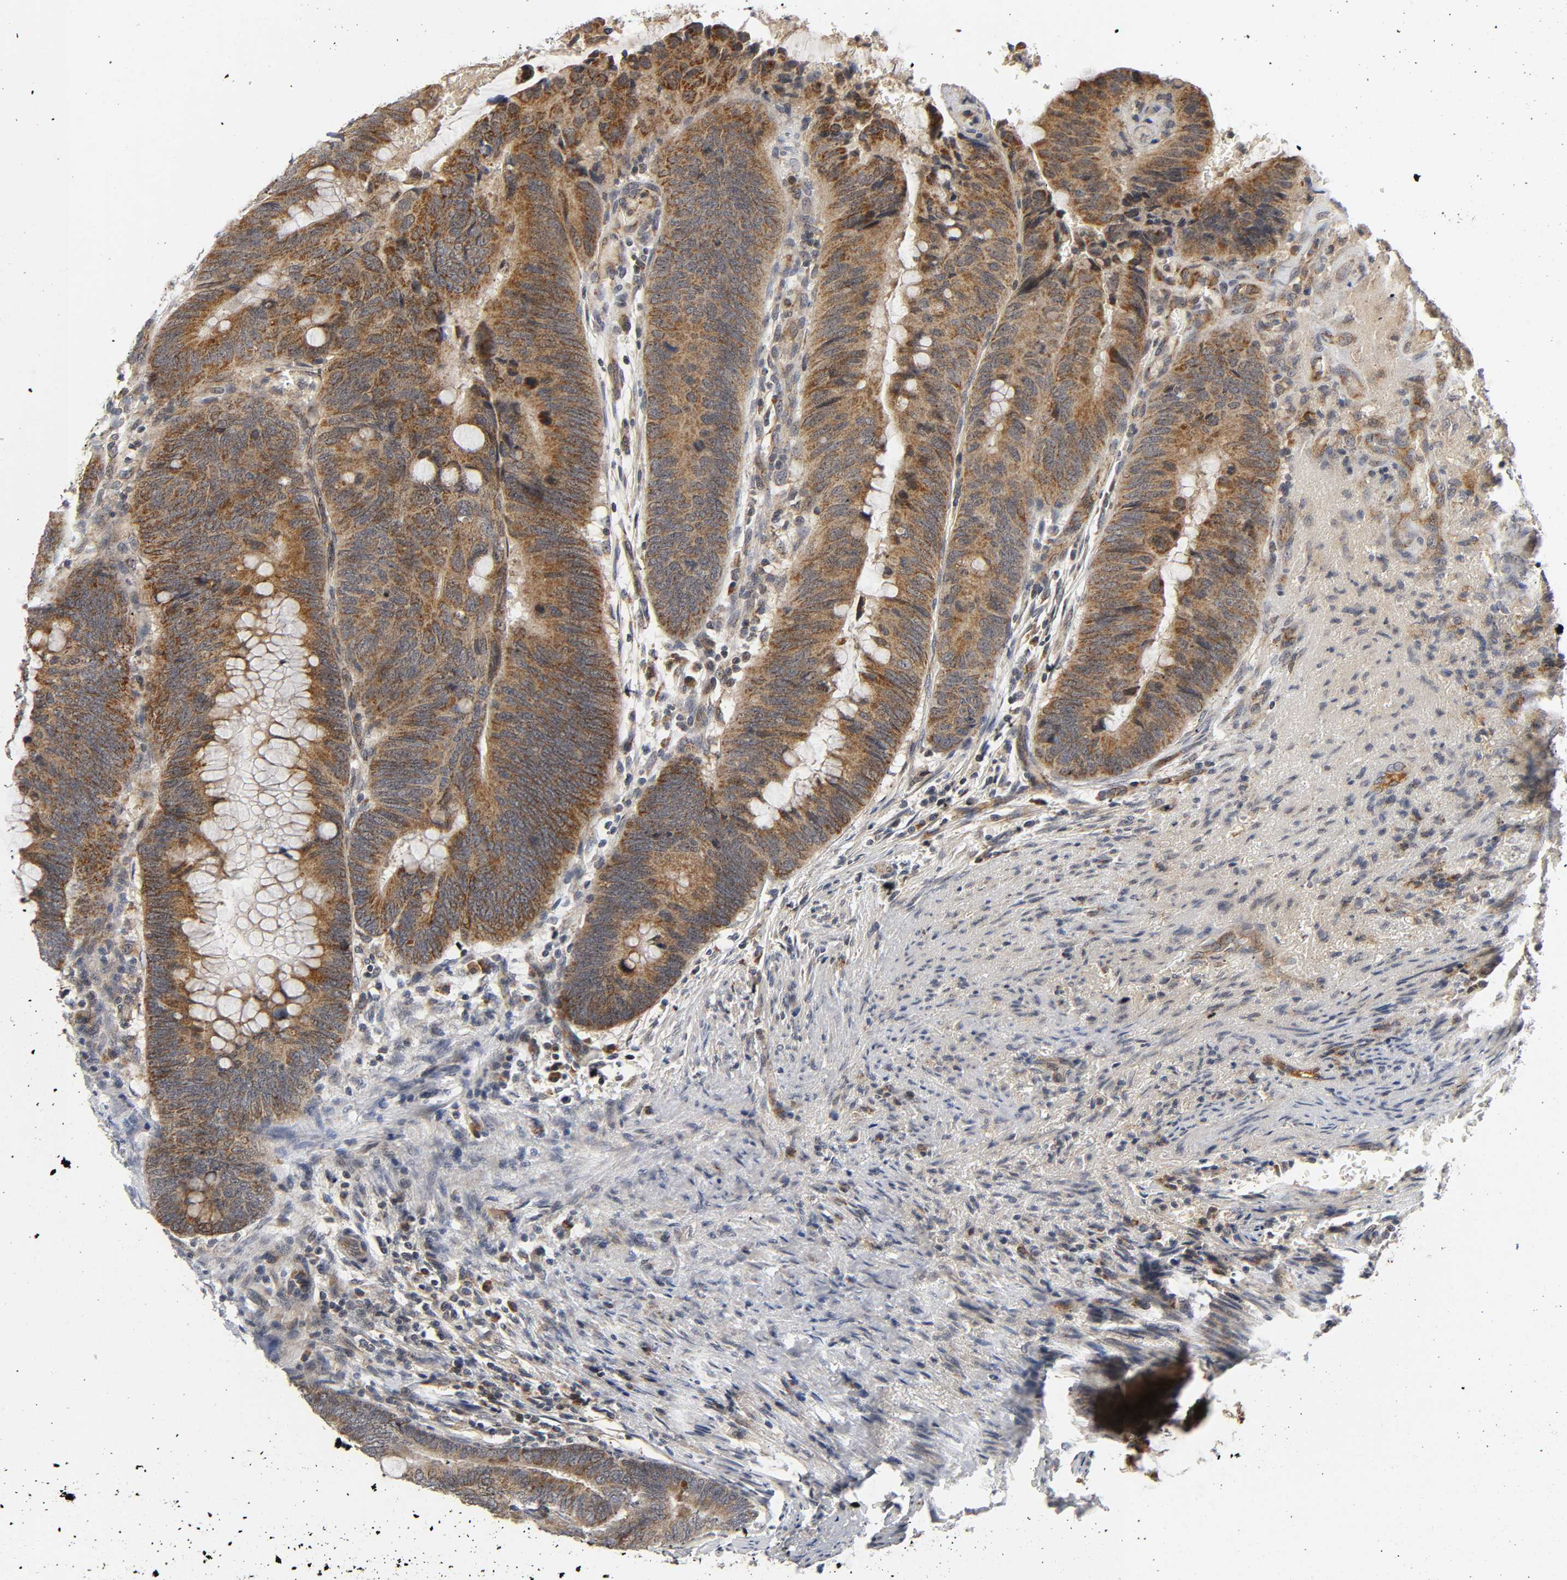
{"staining": {"intensity": "moderate", "quantity": ">75%", "location": "cytoplasmic/membranous"}, "tissue": "colorectal cancer", "cell_type": "Tumor cells", "image_type": "cancer", "snomed": [{"axis": "morphology", "description": "Normal tissue, NOS"}, {"axis": "morphology", "description": "Adenocarcinoma, NOS"}, {"axis": "topography", "description": "Rectum"}, {"axis": "topography", "description": "Peripheral nerve tissue"}], "caption": "A micrograph of colorectal cancer stained for a protein reveals moderate cytoplasmic/membranous brown staining in tumor cells. The protein is stained brown, and the nuclei are stained in blue (DAB IHC with brightfield microscopy, high magnification).", "gene": "NRP1", "patient": {"sex": "male", "age": 92}}